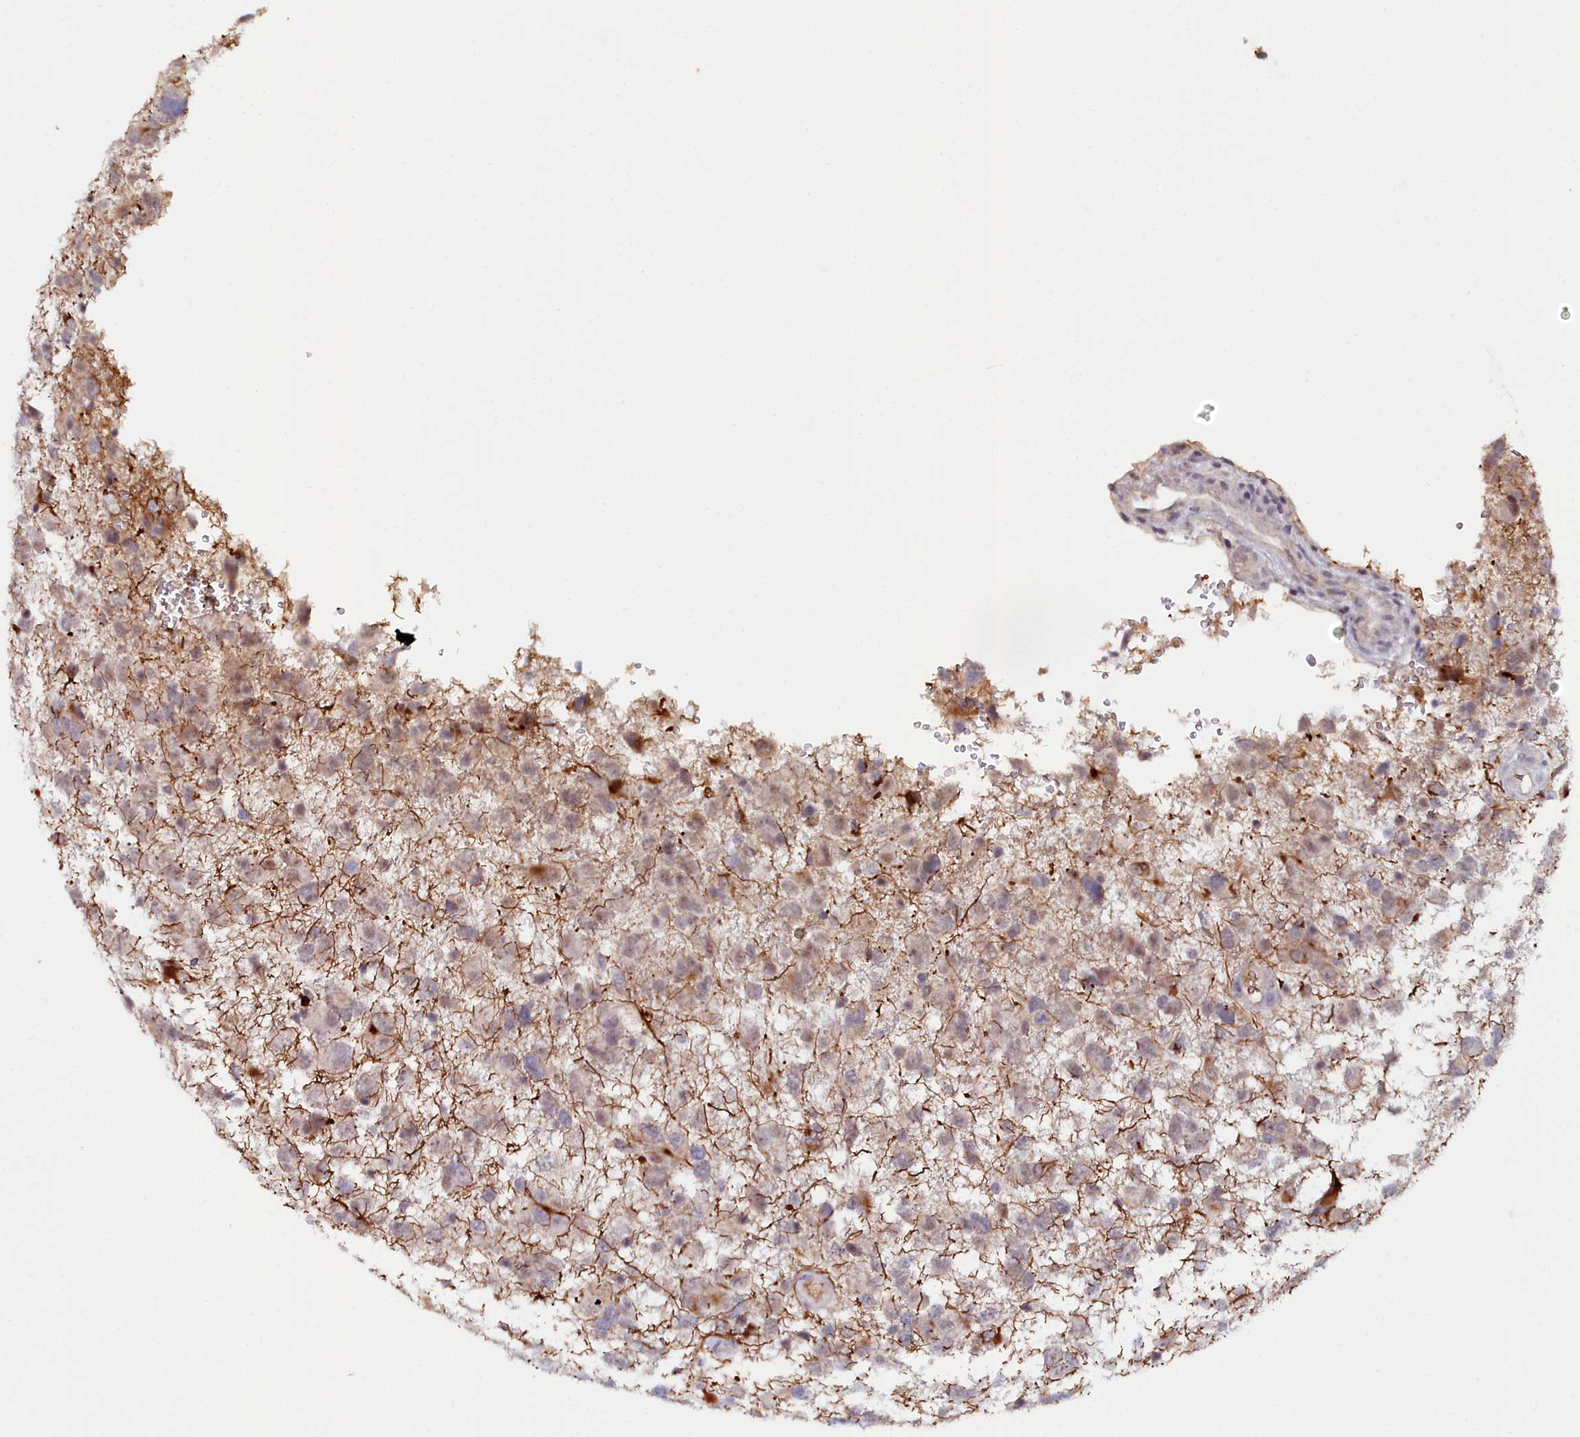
{"staining": {"intensity": "weak", "quantity": "25%-75%", "location": "cytoplasmic/membranous"}, "tissue": "glioma", "cell_type": "Tumor cells", "image_type": "cancer", "snomed": [{"axis": "morphology", "description": "Glioma, malignant, High grade"}, {"axis": "topography", "description": "Brain"}], "caption": "Weak cytoplasmic/membranous protein positivity is present in approximately 25%-75% of tumor cells in glioma.", "gene": "KCTD18", "patient": {"sex": "male", "age": 61}}